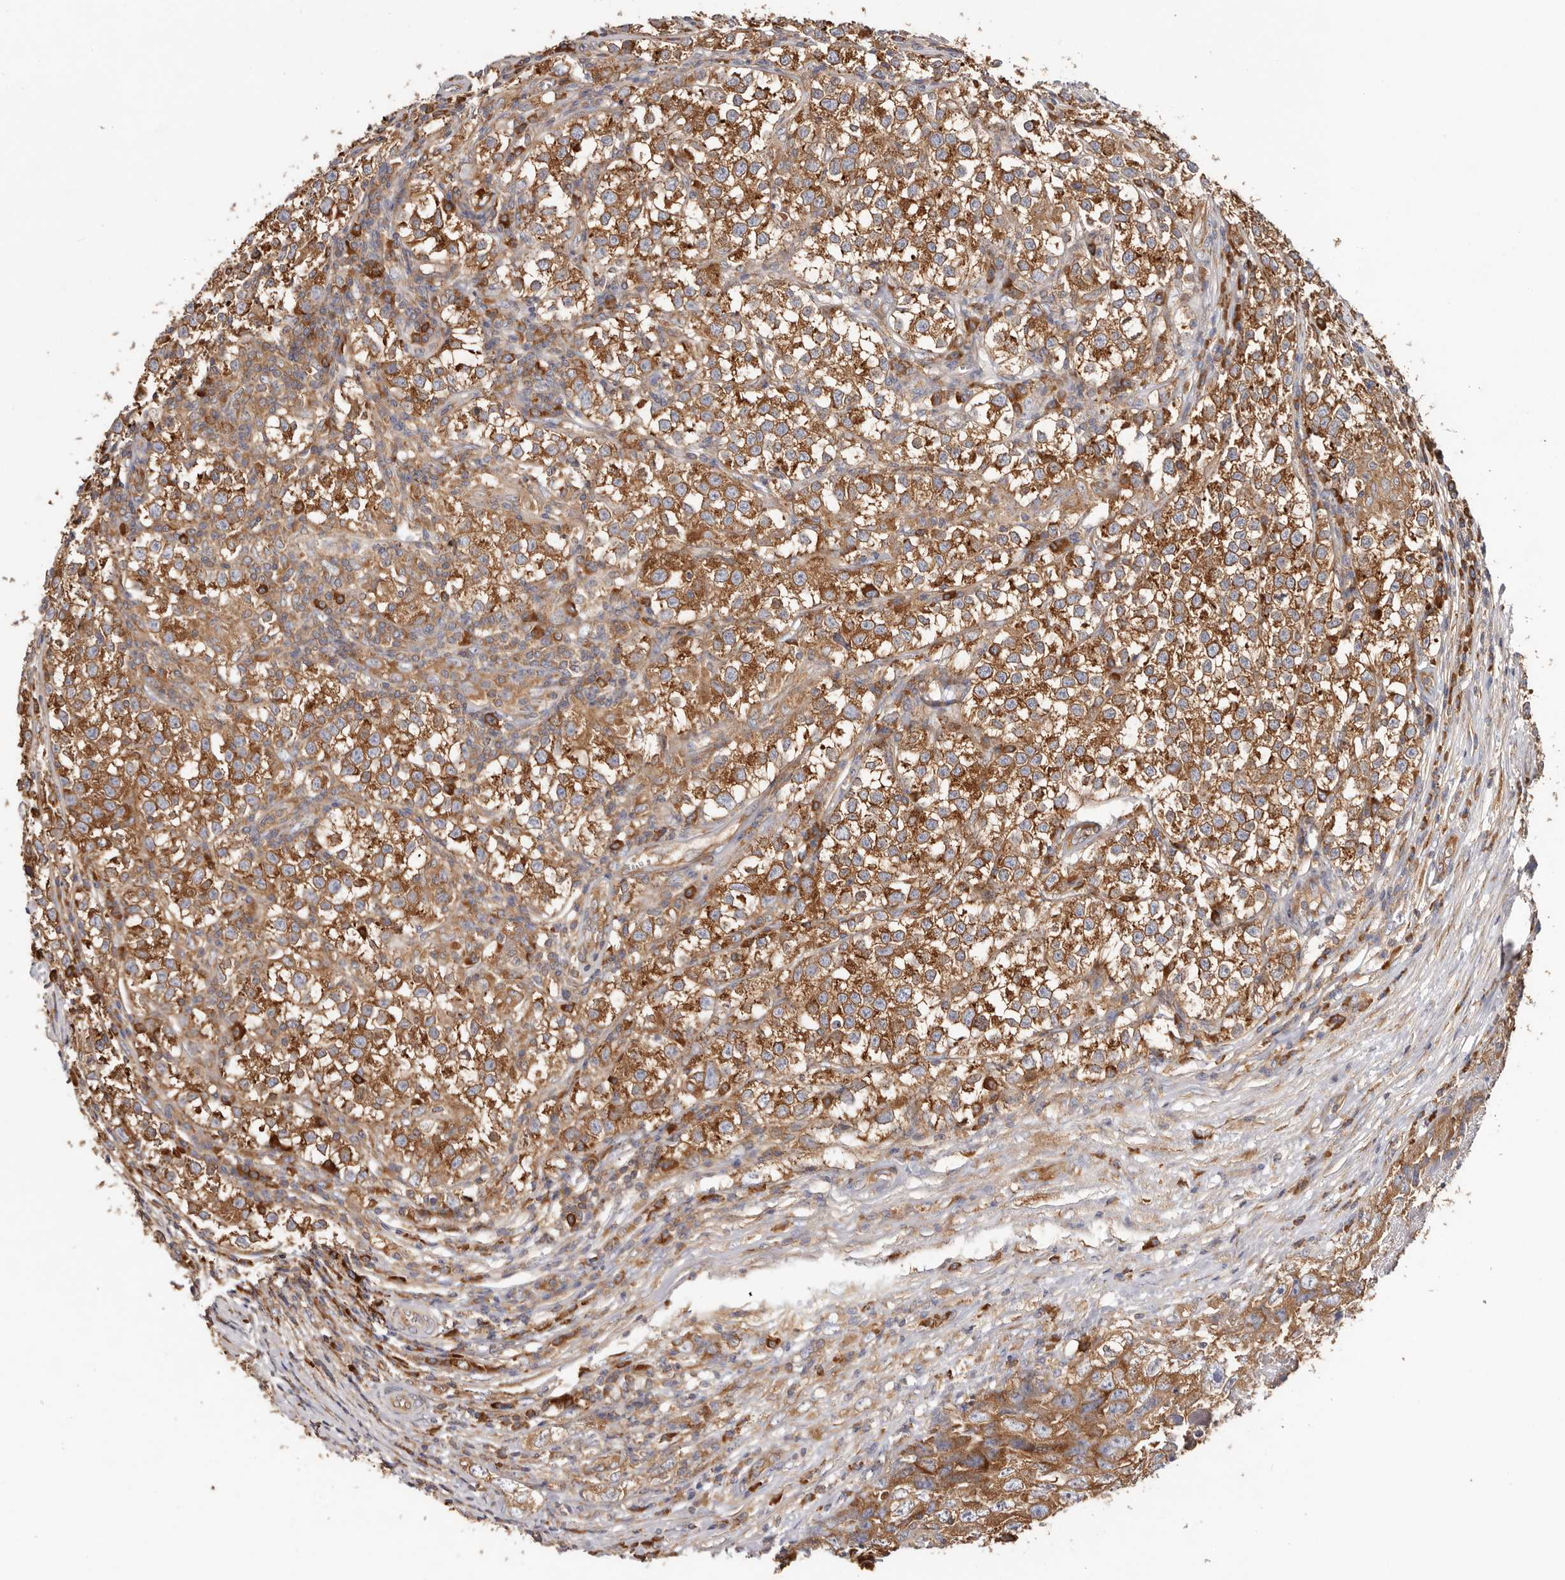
{"staining": {"intensity": "strong", "quantity": ">75%", "location": "cytoplasmic/membranous"}, "tissue": "testis cancer", "cell_type": "Tumor cells", "image_type": "cancer", "snomed": [{"axis": "morphology", "description": "Seminoma, NOS"}, {"axis": "morphology", "description": "Carcinoma, Embryonal, NOS"}, {"axis": "topography", "description": "Testis"}], "caption": "Testis cancer stained with DAB (3,3'-diaminobenzidine) immunohistochemistry (IHC) demonstrates high levels of strong cytoplasmic/membranous staining in approximately >75% of tumor cells. The staining was performed using DAB (3,3'-diaminobenzidine), with brown indicating positive protein expression. Nuclei are stained blue with hematoxylin.", "gene": "EPRS1", "patient": {"sex": "male", "age": 43}}